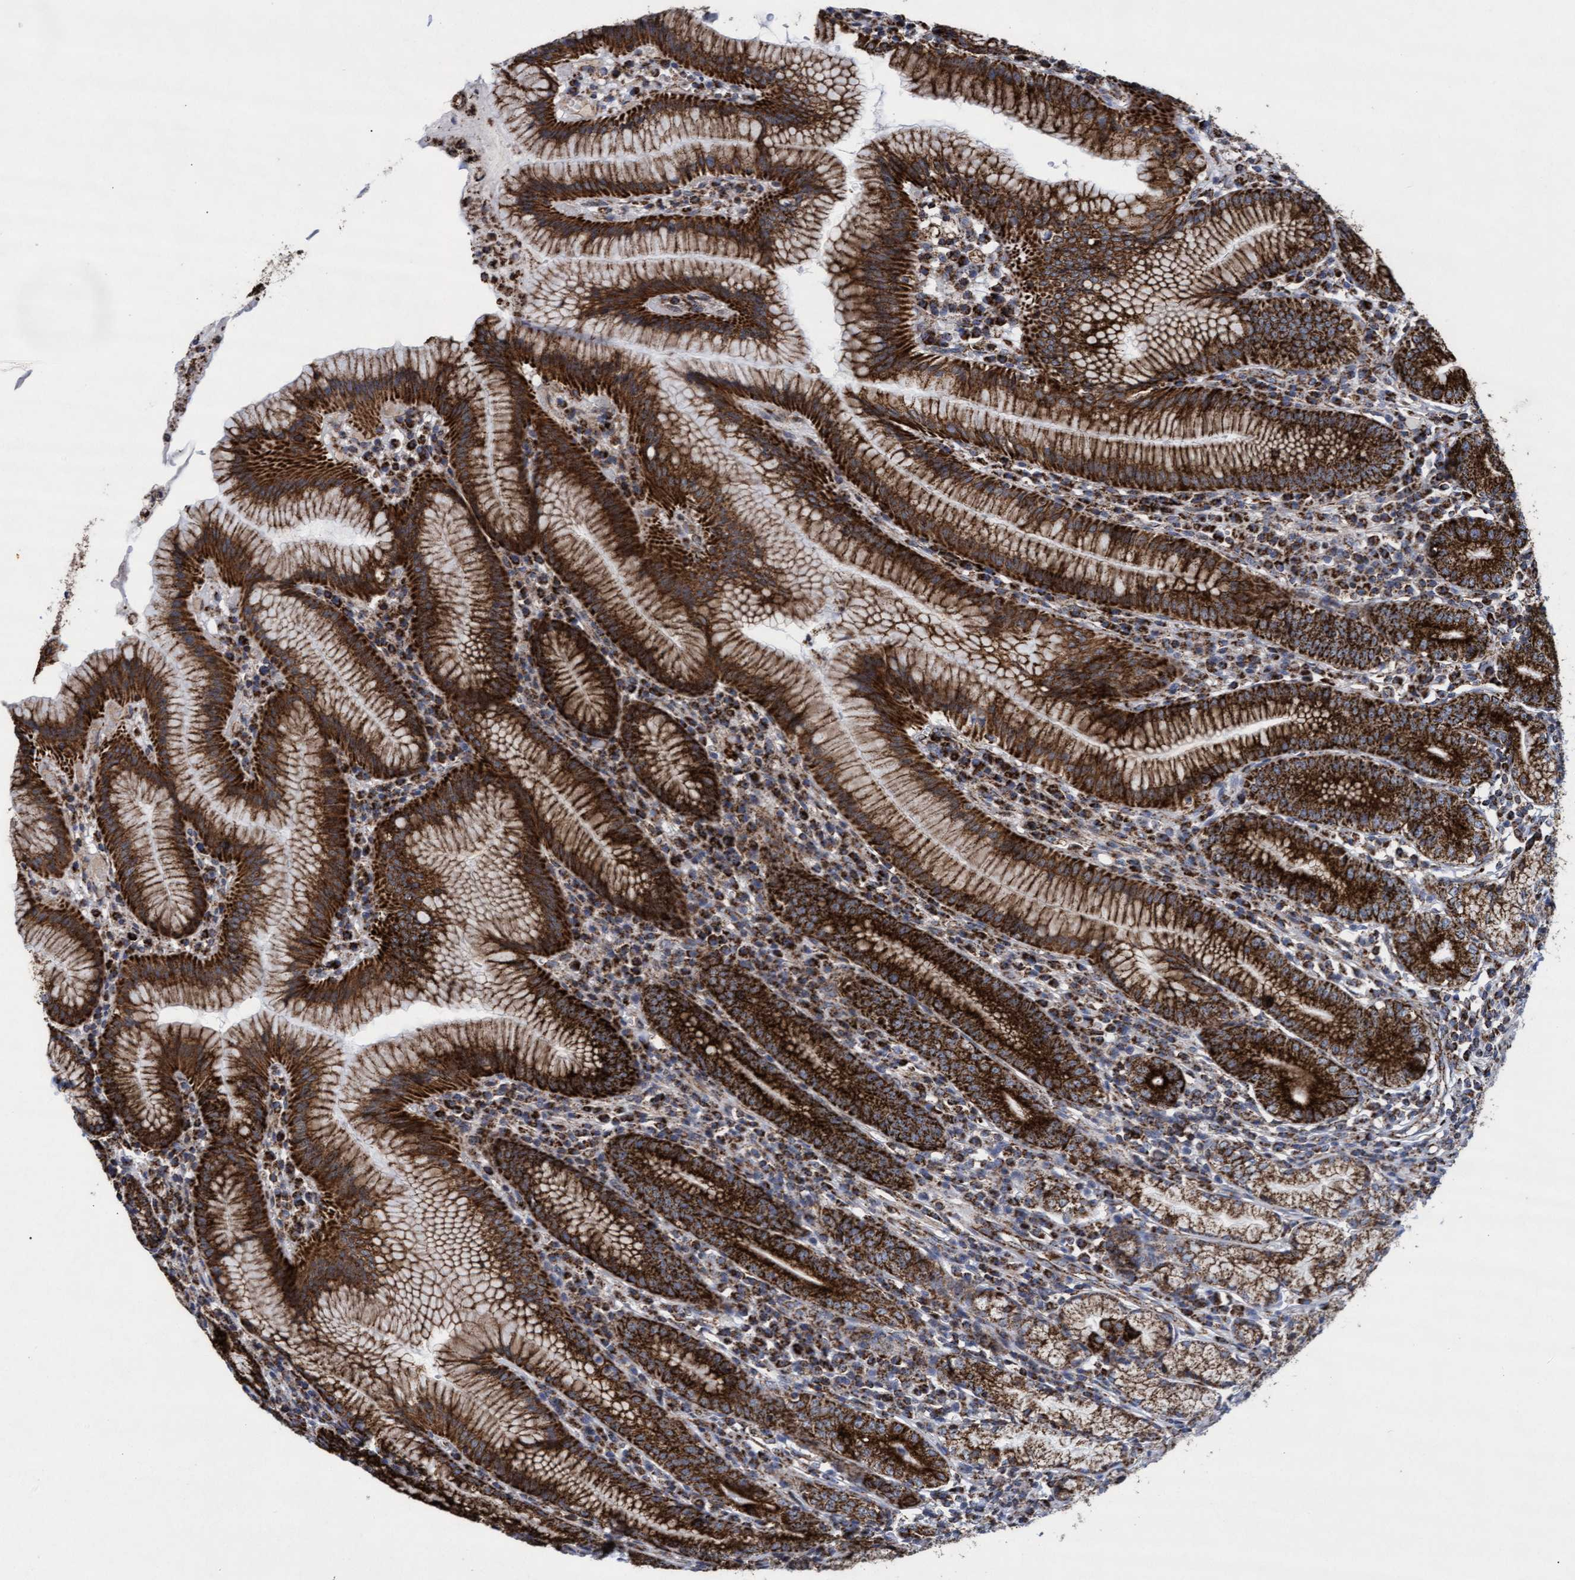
{"staining": {"intensity": "strong", "quantity": ">75%", "location": "cytoplasmic/membranous"}, "tissue": "stomach", "cell_type": "Glandular cells", "image_type": "normal", "snomed": [{"axis": "morphology", "description": "Normal tissue, NOS"}, {"axis": "topography", "description": "Stomach"}], "caption": "A histopathology image of stomach stained for a protein shows strong cytoplasmic/membranous brown staining in glandular cells.", "gene": "MRPL38", "patient": {"sex": "male", "age": 55}}